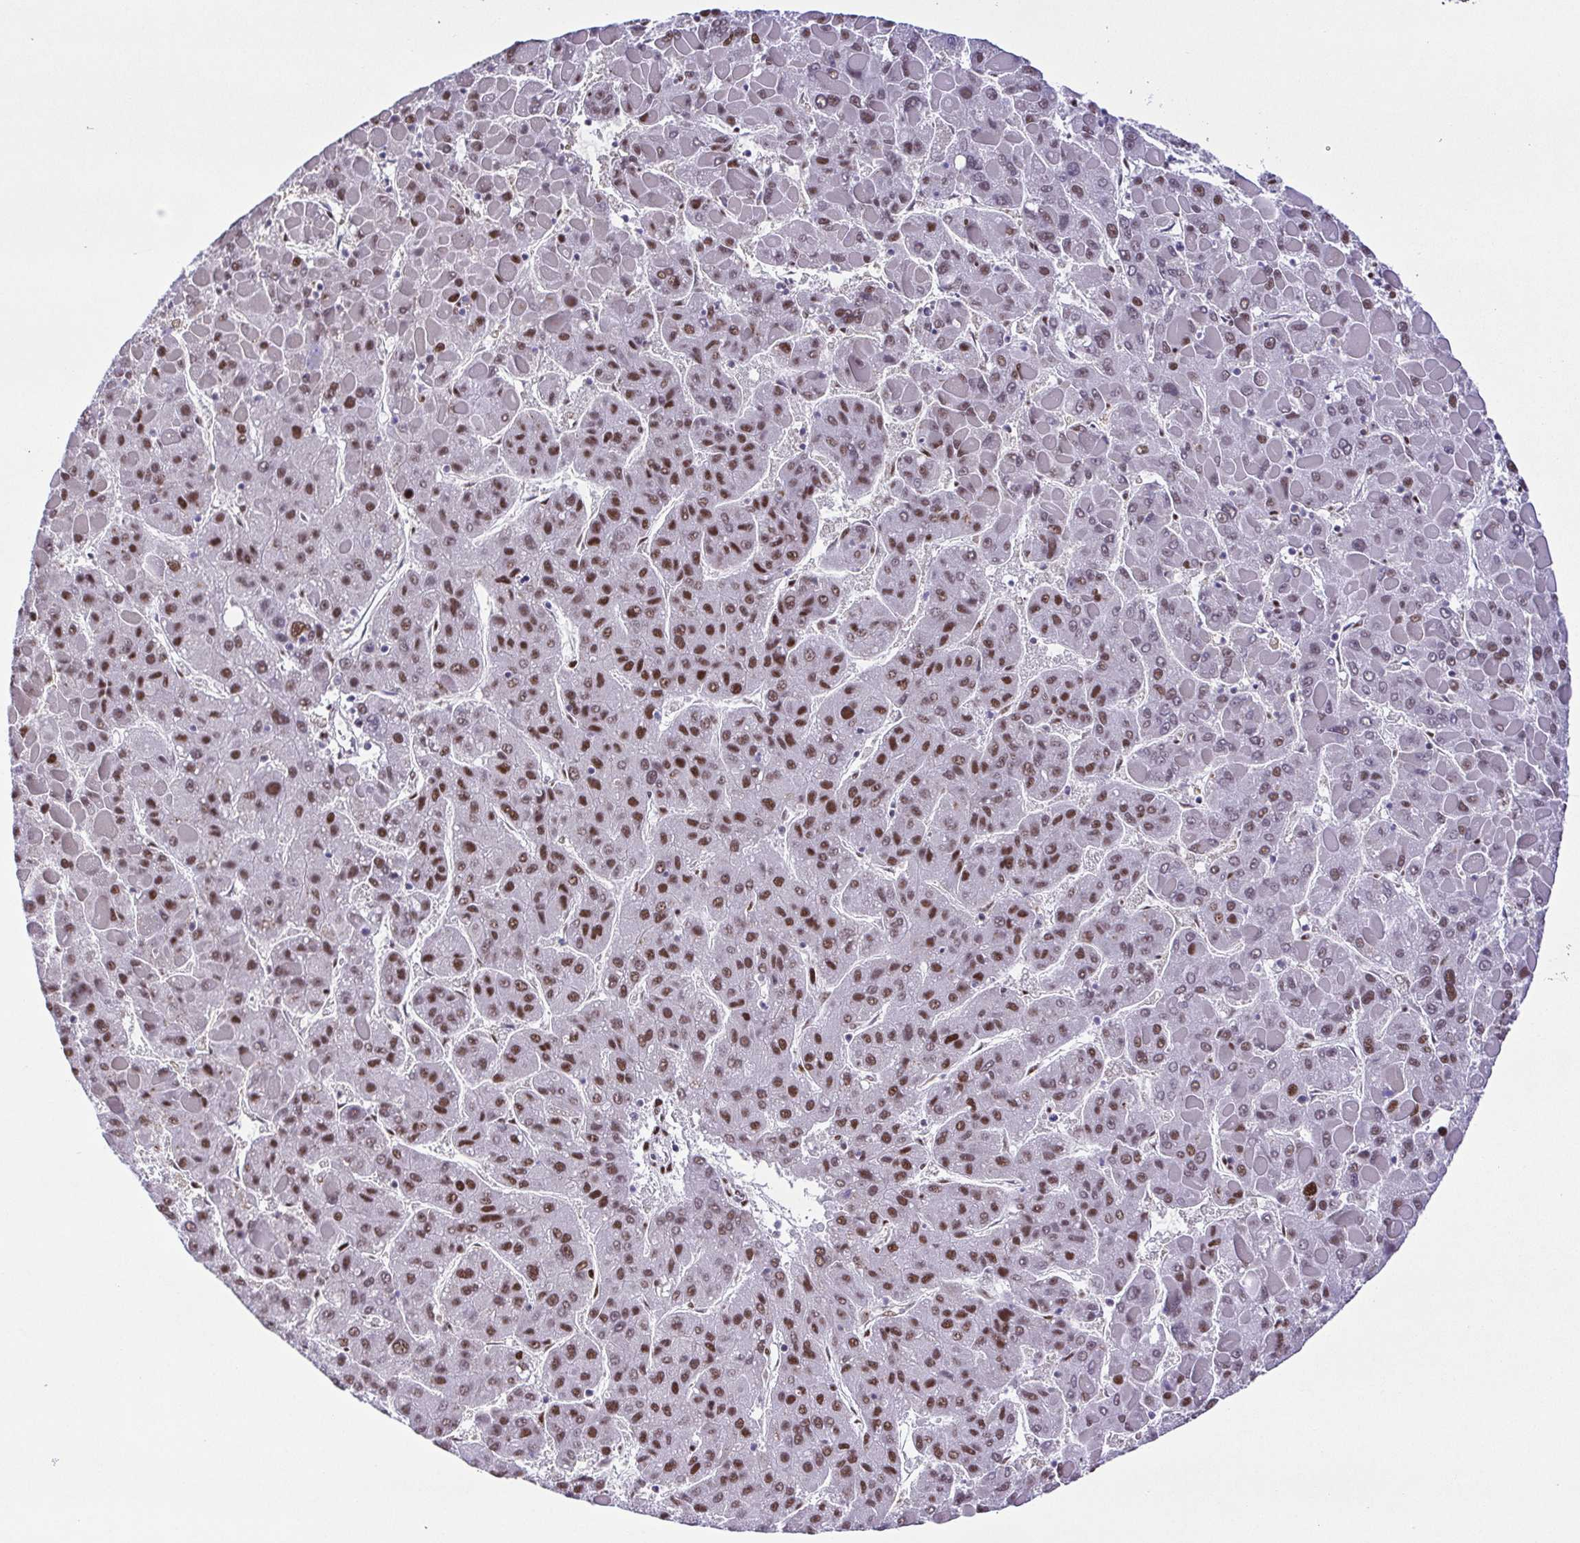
{"staining": {"intensity": "strong", "quantity": "25%-75%", "location": "nuclear"}, "tissue": "liver cancer", "cell_type": "Tumor cells", "image_type": "cancer", "snomed": [{"axis": "morphology", "description": "Carcinoma, Hepatocellular, NOS"}, {"axis": "topography", "description": "Liver"}], "caption": "An IHC micrograph of tumor tissue is shown. Protein staining in brown highlights strong nuclear positivity in hepatocellular carcinoma (liver) within tumor cells.", "gene": "TRIM28", "patient": {"sex": "female", "age": 82}}